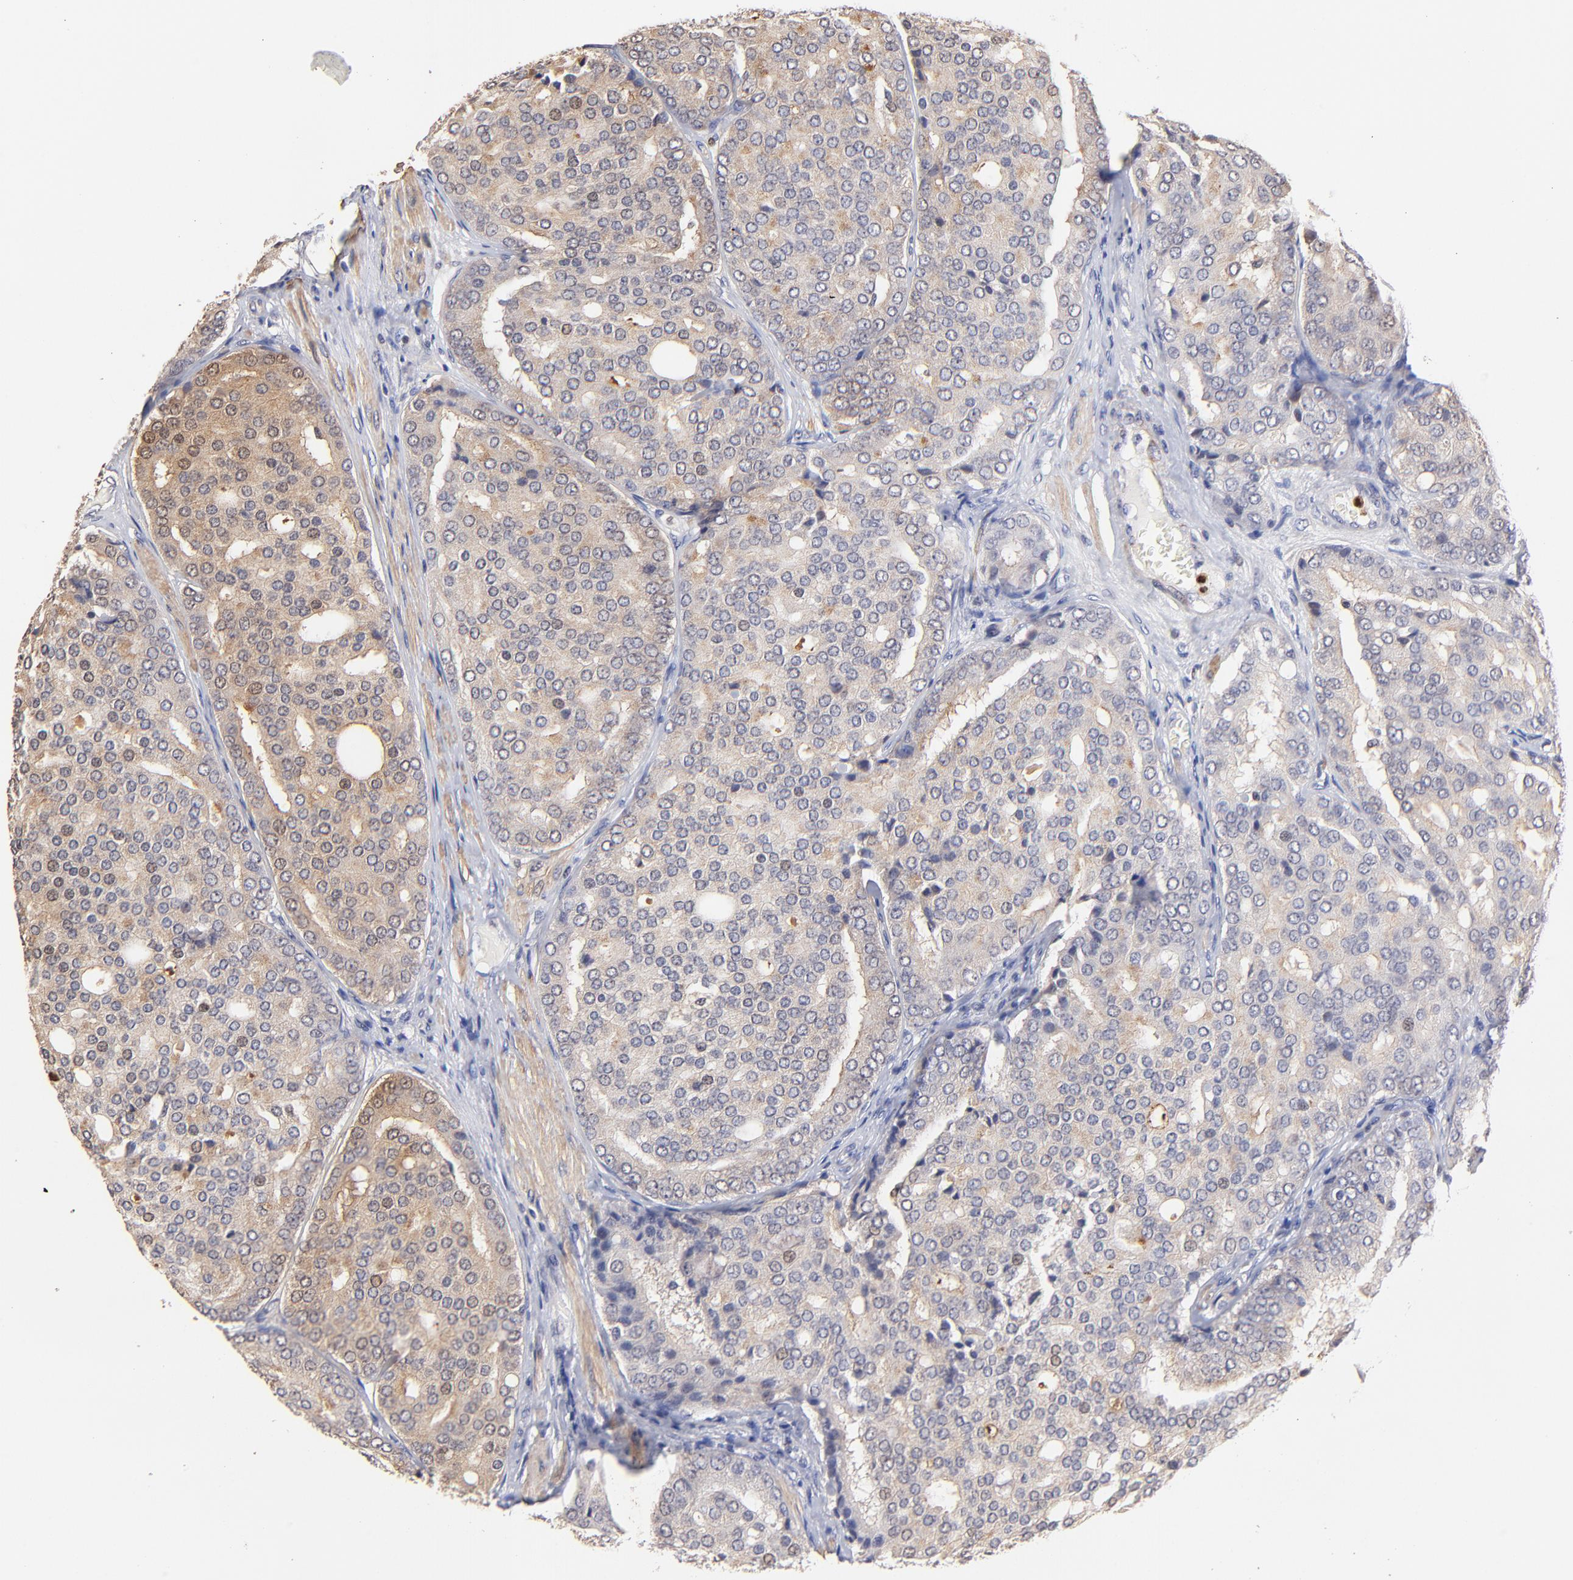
{"staining": {"intensity": "moderate", "quantity": ">75%", "location": "cytoplasmic/membranous"}, "tissue": "prostate cancer", "cell_type": "Tumor cells", "image_type": "cancer", "snomed": [{"axis": "morphology", "description": "Adenocarcinoma, High grade"}, {"axis": "topography", "description": "Prostate"}], "caption": "Tumor cells display moderate cytoplasmic/membranous positivity in approximately >75% of cells in adenocarcinoma (high-grade) (prostate).", "gene": "BBOF1", "patient": {"sex": "male", "age": 64}}